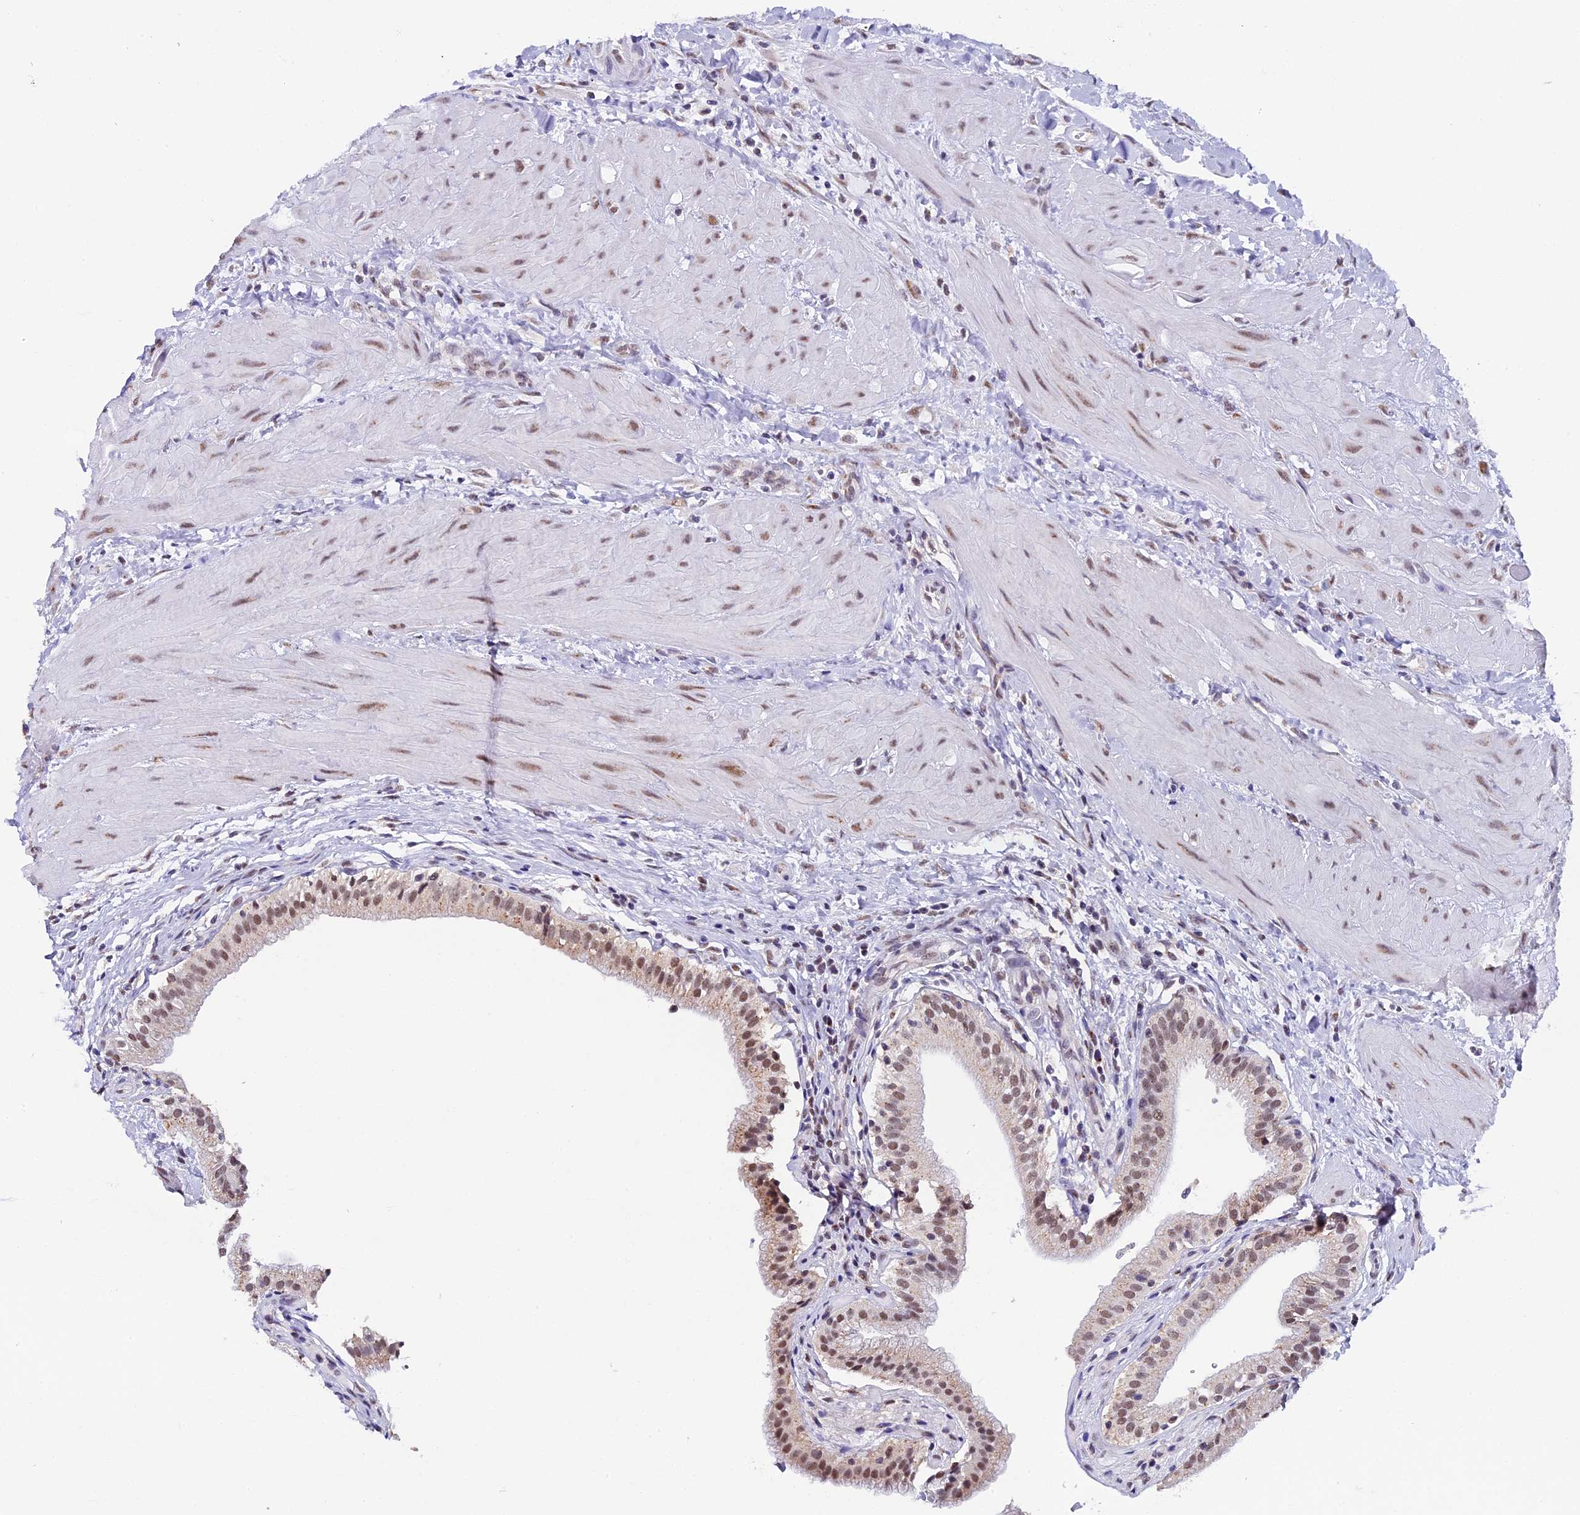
{"staining": {"intensity": "moderate", "quantity": ">75%", "location": "nuclear"}, "tissue": "gallbladder", "cell_type": "Glandular cells", "image_type": "normal", "snomed": [{"axis": "morphology", "description": "Normal tissue, NOS"}, {"axis": "topography", "description": "Gallbladder"}], "caption": "Glandular cells exhibit moderate nuclear expression in approximately >75% of cells in normal gallbladder.", "gene": "NCBP1", "patient": {"sex": "male", "age": 24}}